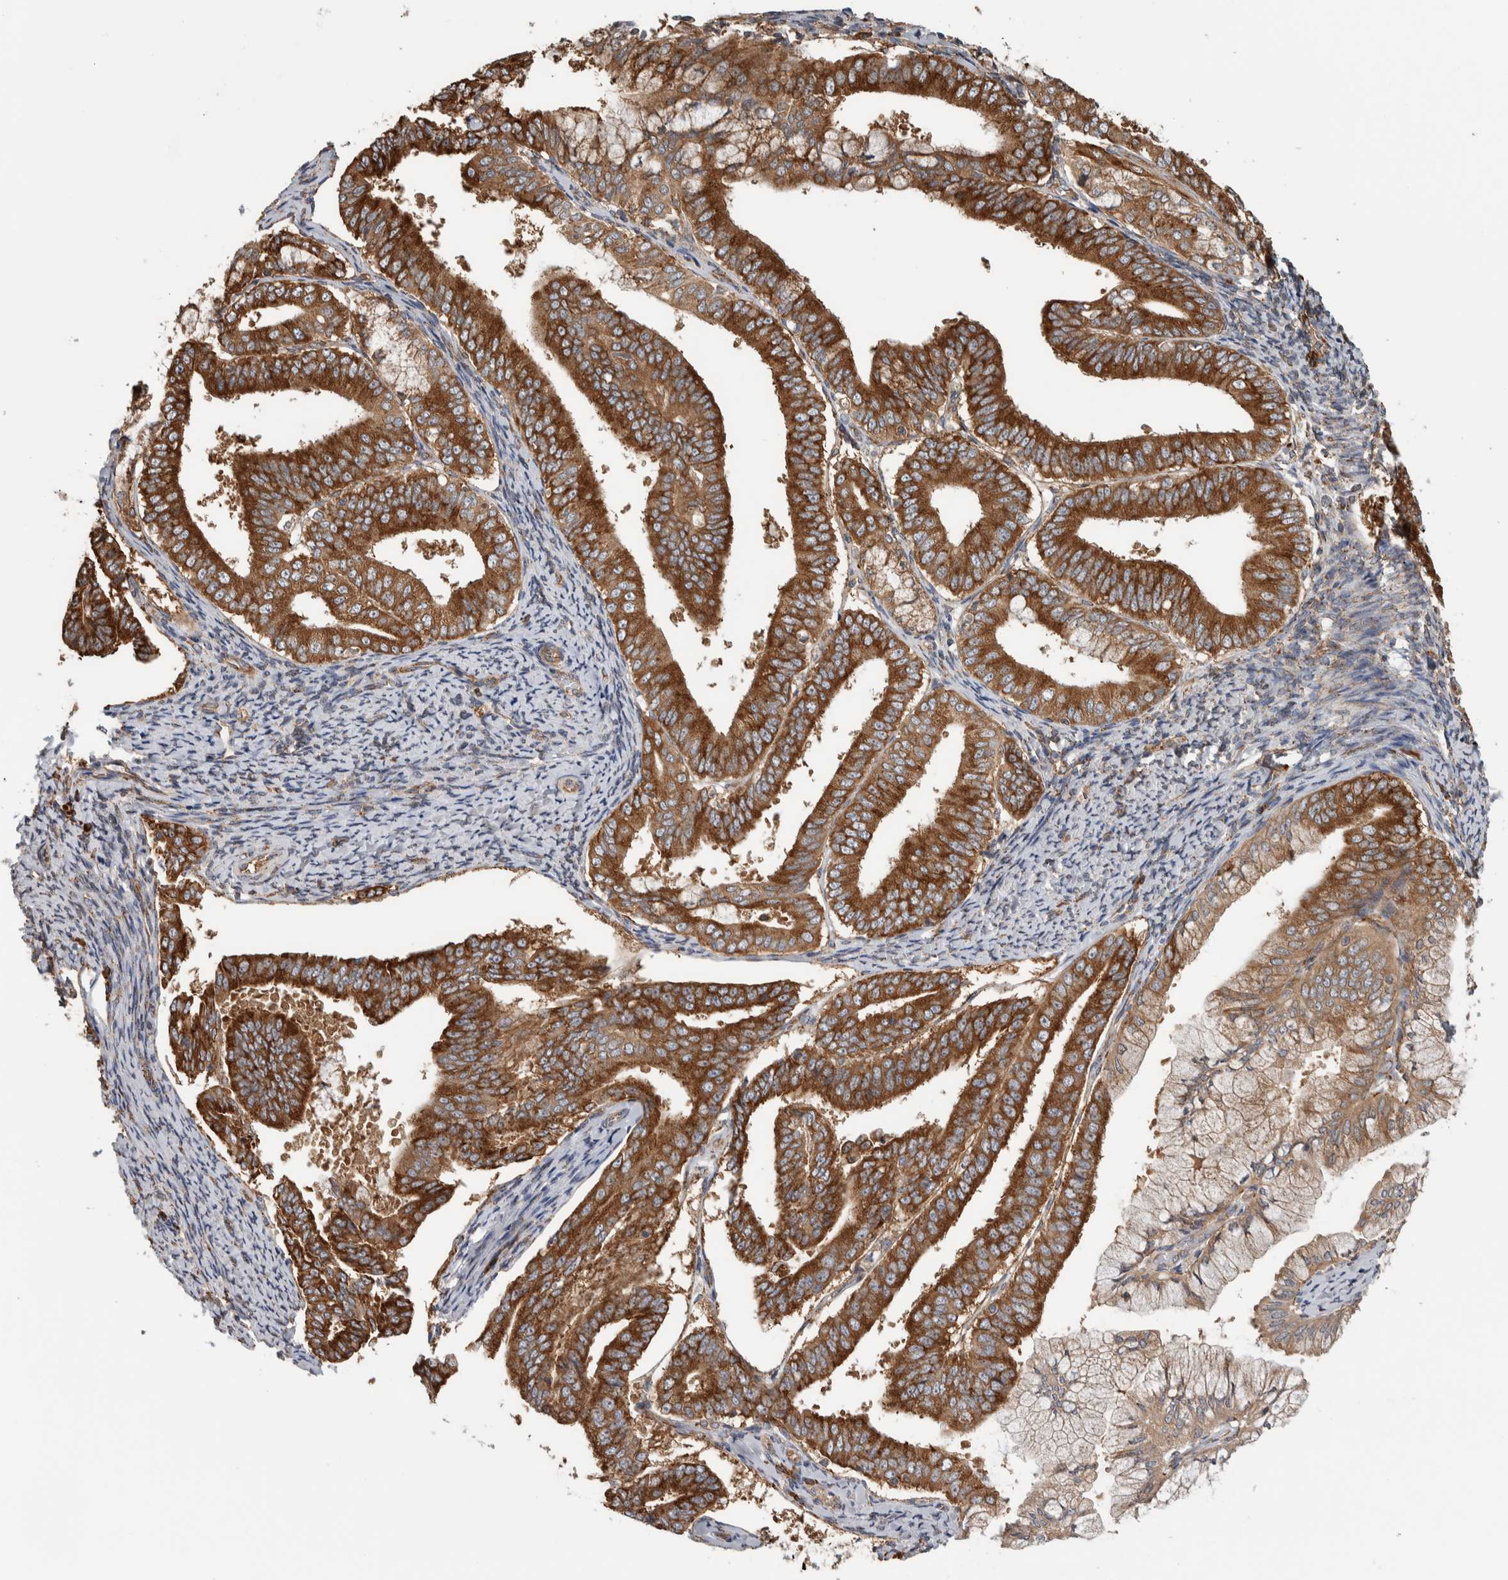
{"staining": {"intensity": "strong", "quantity": ">75%", "location": "cytoplasmic/membranous"}, "tissue": "endometrial cancer", "cell_type": "Tumor cells", "image_type": "cancer", "snomed": [{"axis": "morphology", "description": "Adenocarcinoma, NOS"}, {"axis": "topography", "description": "Endometrium"}], "caption": "This photomicrograph shows immunohistochemistry (IHC) staining of human endometrial cancer (adenocarcinoma), with high strong cytoplasmic/membranous staining in about >75% of tumor cells.", "gene": "EIF3H", "patient": {"sex": "female", "age": 63}}